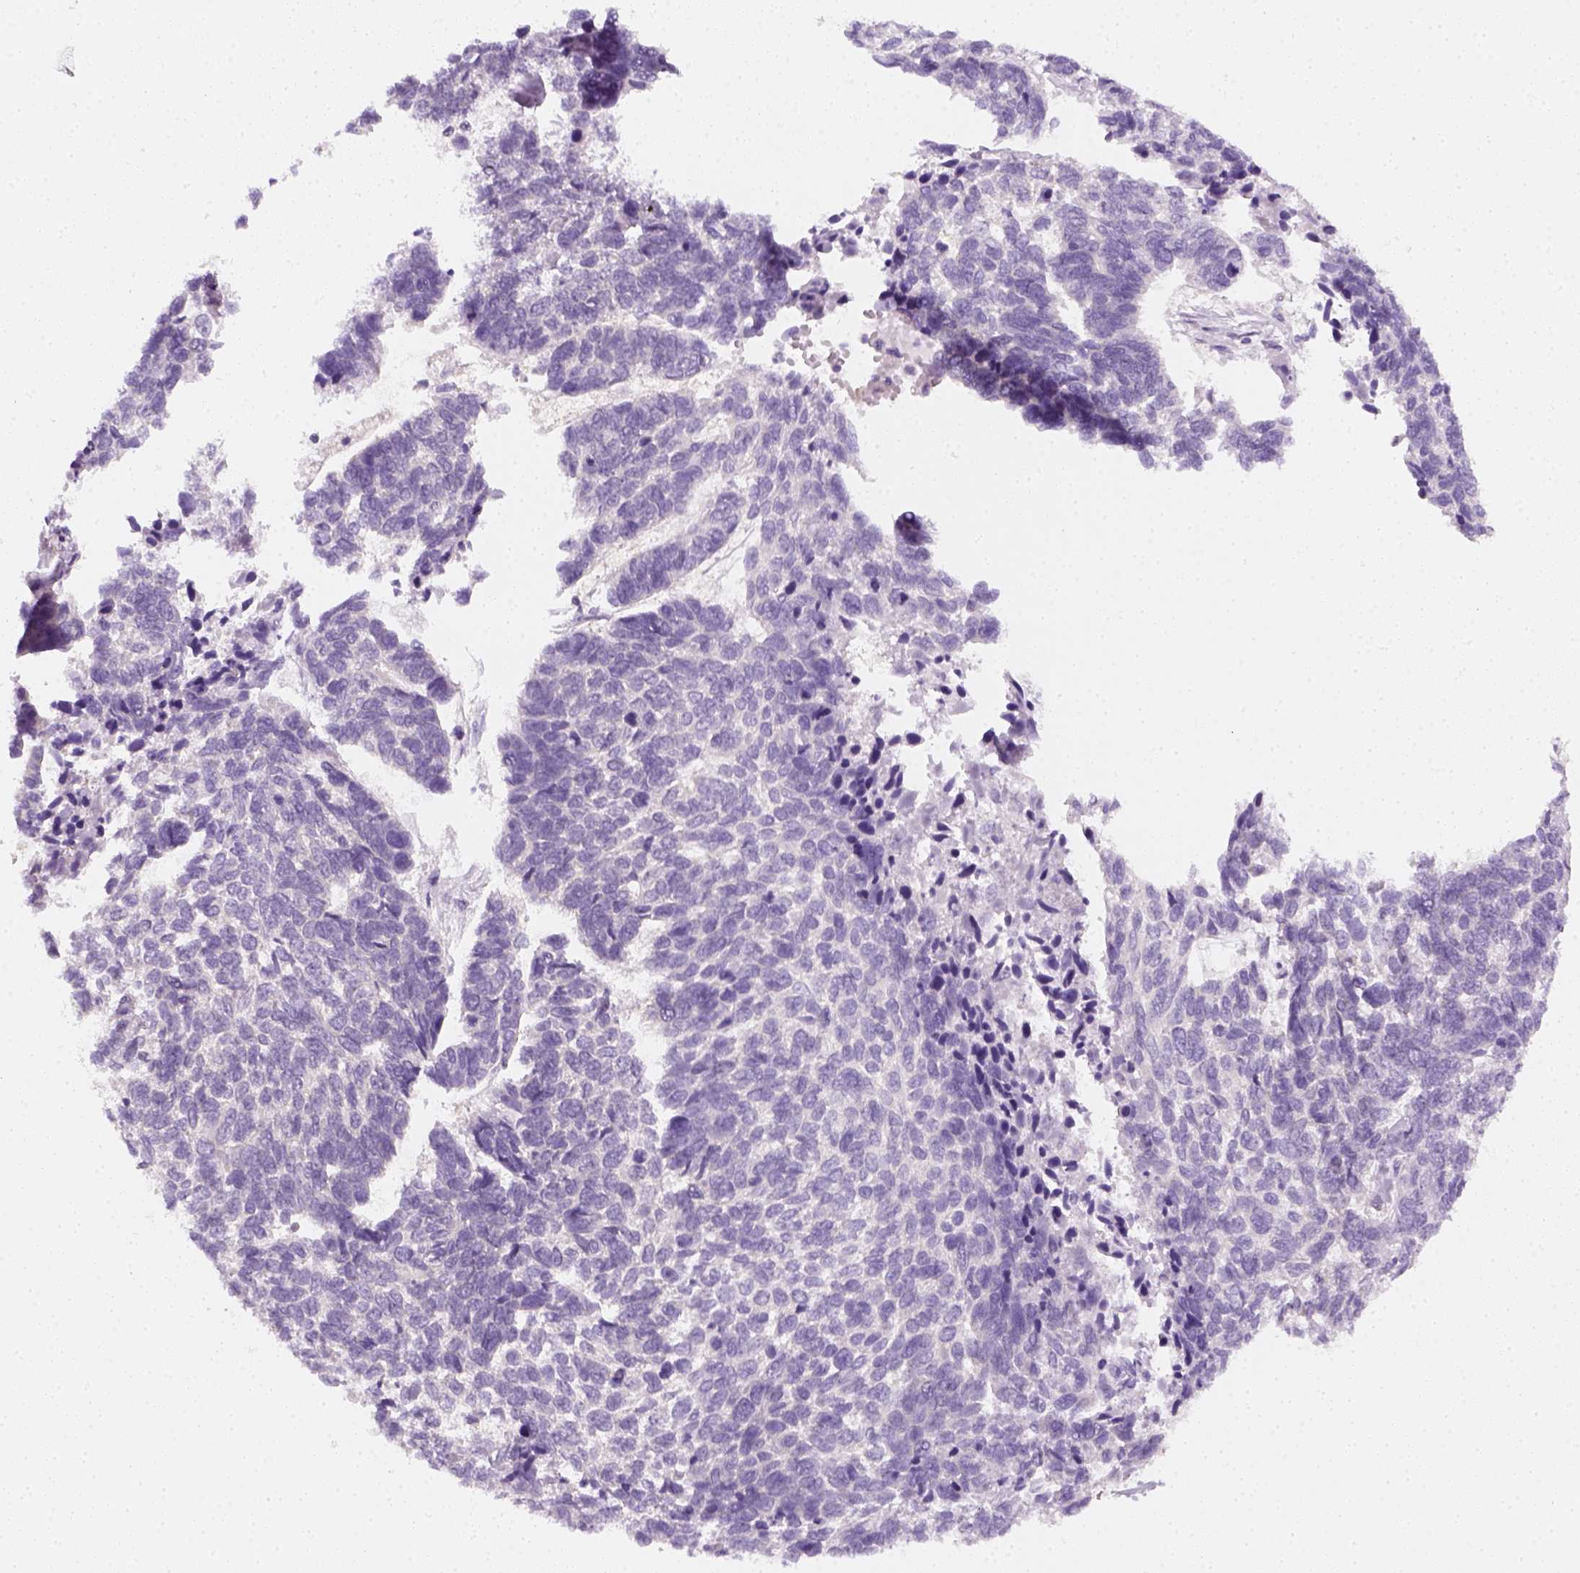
{"staining": {"intensity": "negative", "quantity": "none", "location": "none"}, "tissue": "skin cancer", "cell_type": "Tumor cells", "image_type": "cancer", "snomed": [{"axis": "morphology", "description": "Basal cell carcinoma"}, {"axis": "topography", "description": "Skin"}], "caption": "Immunohistochemistry (IHC) micrograph of neoplastic tissue: human basal cell carcinoma (skin) stained with DAB (3,3'-diaminobenzidine) demonstrates no significant protein positivity in tumor cells. (DAB (3,3'-diaminobenzidine) immunohistochemistry (IHC) visualized using brightfield microscopy, high magnification).", "gene": "EPHB1", "patient": {"sex": "female", "age": 65}}